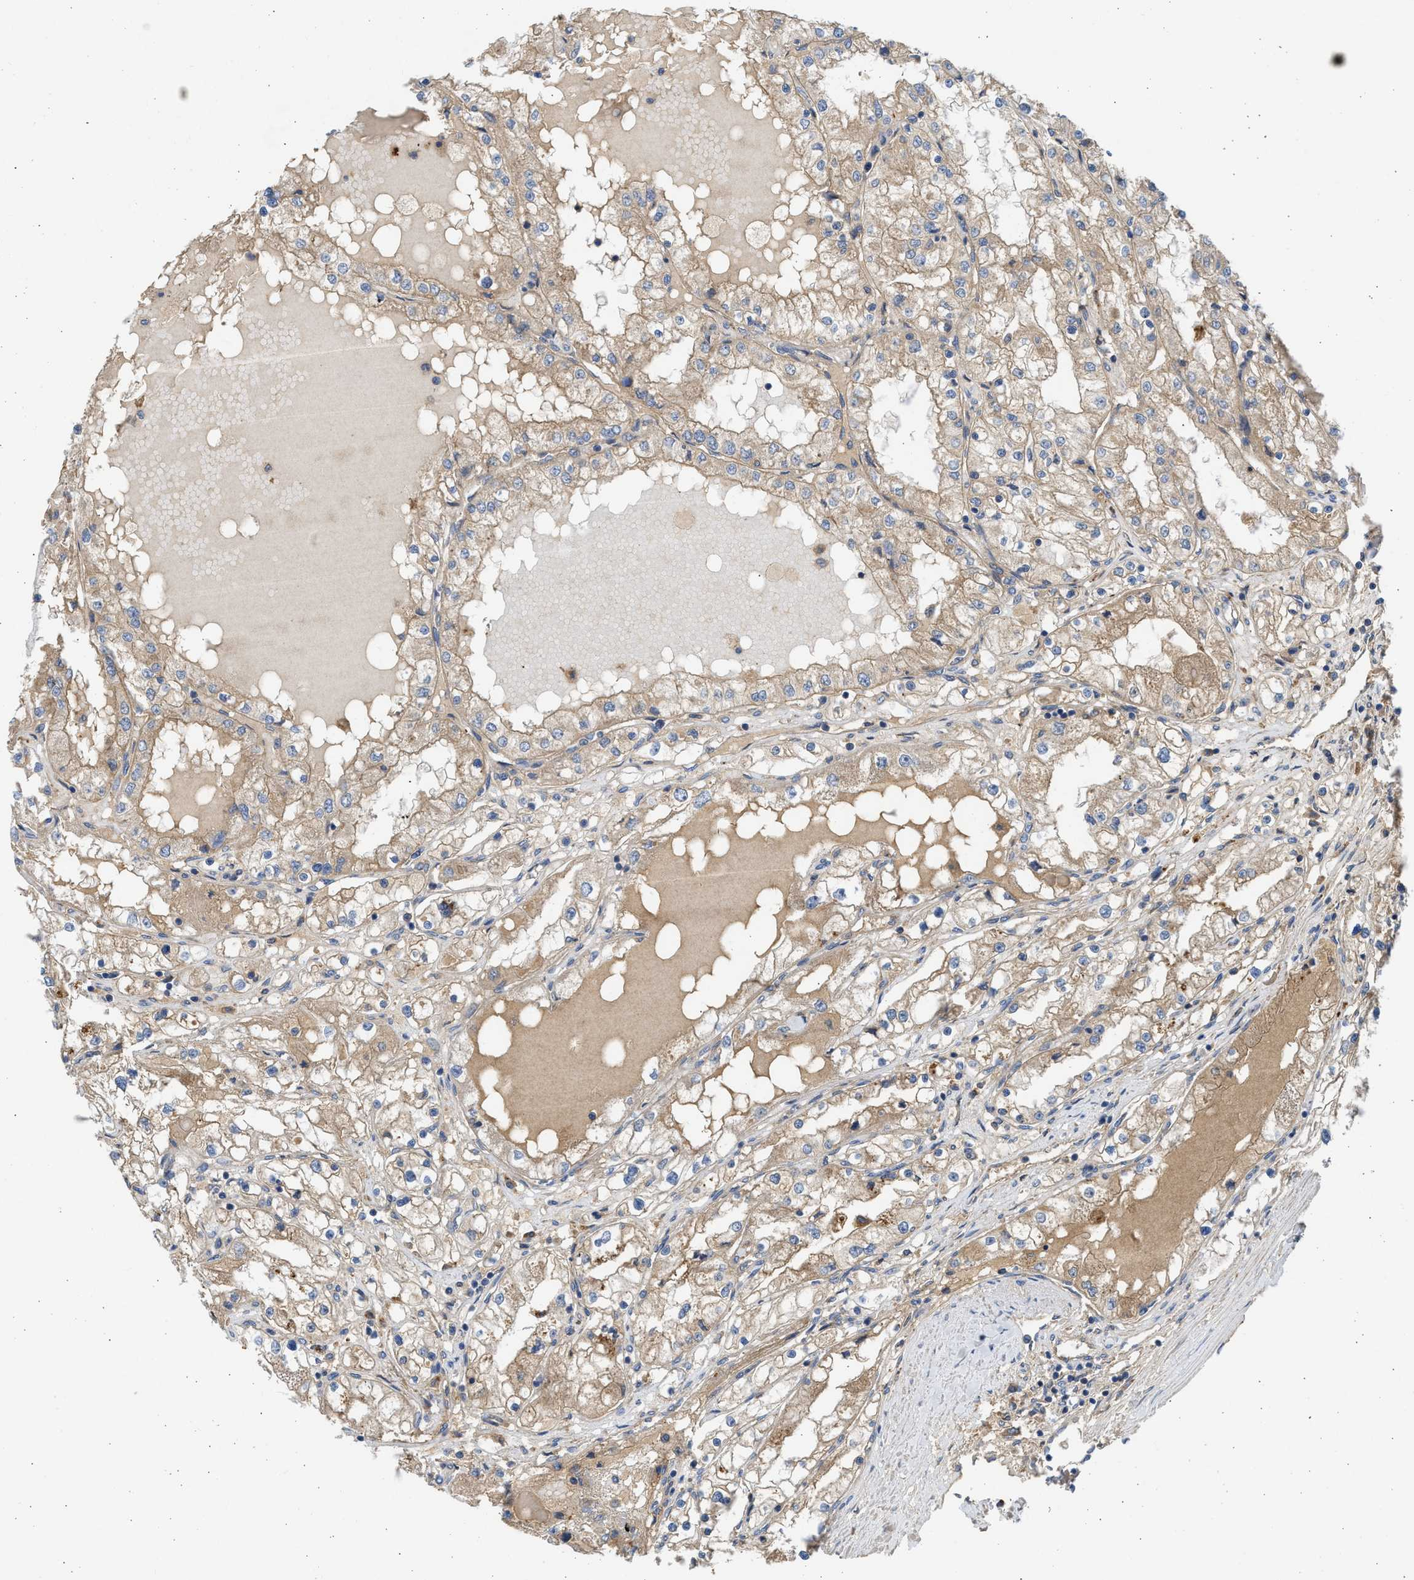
{"staining": {"intensity": "moderate", "quantity": ">75%", "location": "cytoplasmic/membranous"}, "tissue": "renal cancer", "cell_type": "Tumor cells", "image_type": "cancer", "snomed": [{"axis": "morphology", "description": "Adenocarcinoma, NOS"}, {"axis": "topography", "description": "Kidney"}], "caption": "Immunohistochemistry (IHC) histopathology image of human renal adenocarcinoma stained for a protein (brown), which demonstrates medium levels of moderate cytoplasmic/membranous expression in about >75% of tumor cells.", "gene": "CSRNP2", "patient": {"sex": "male", "age": 68}}